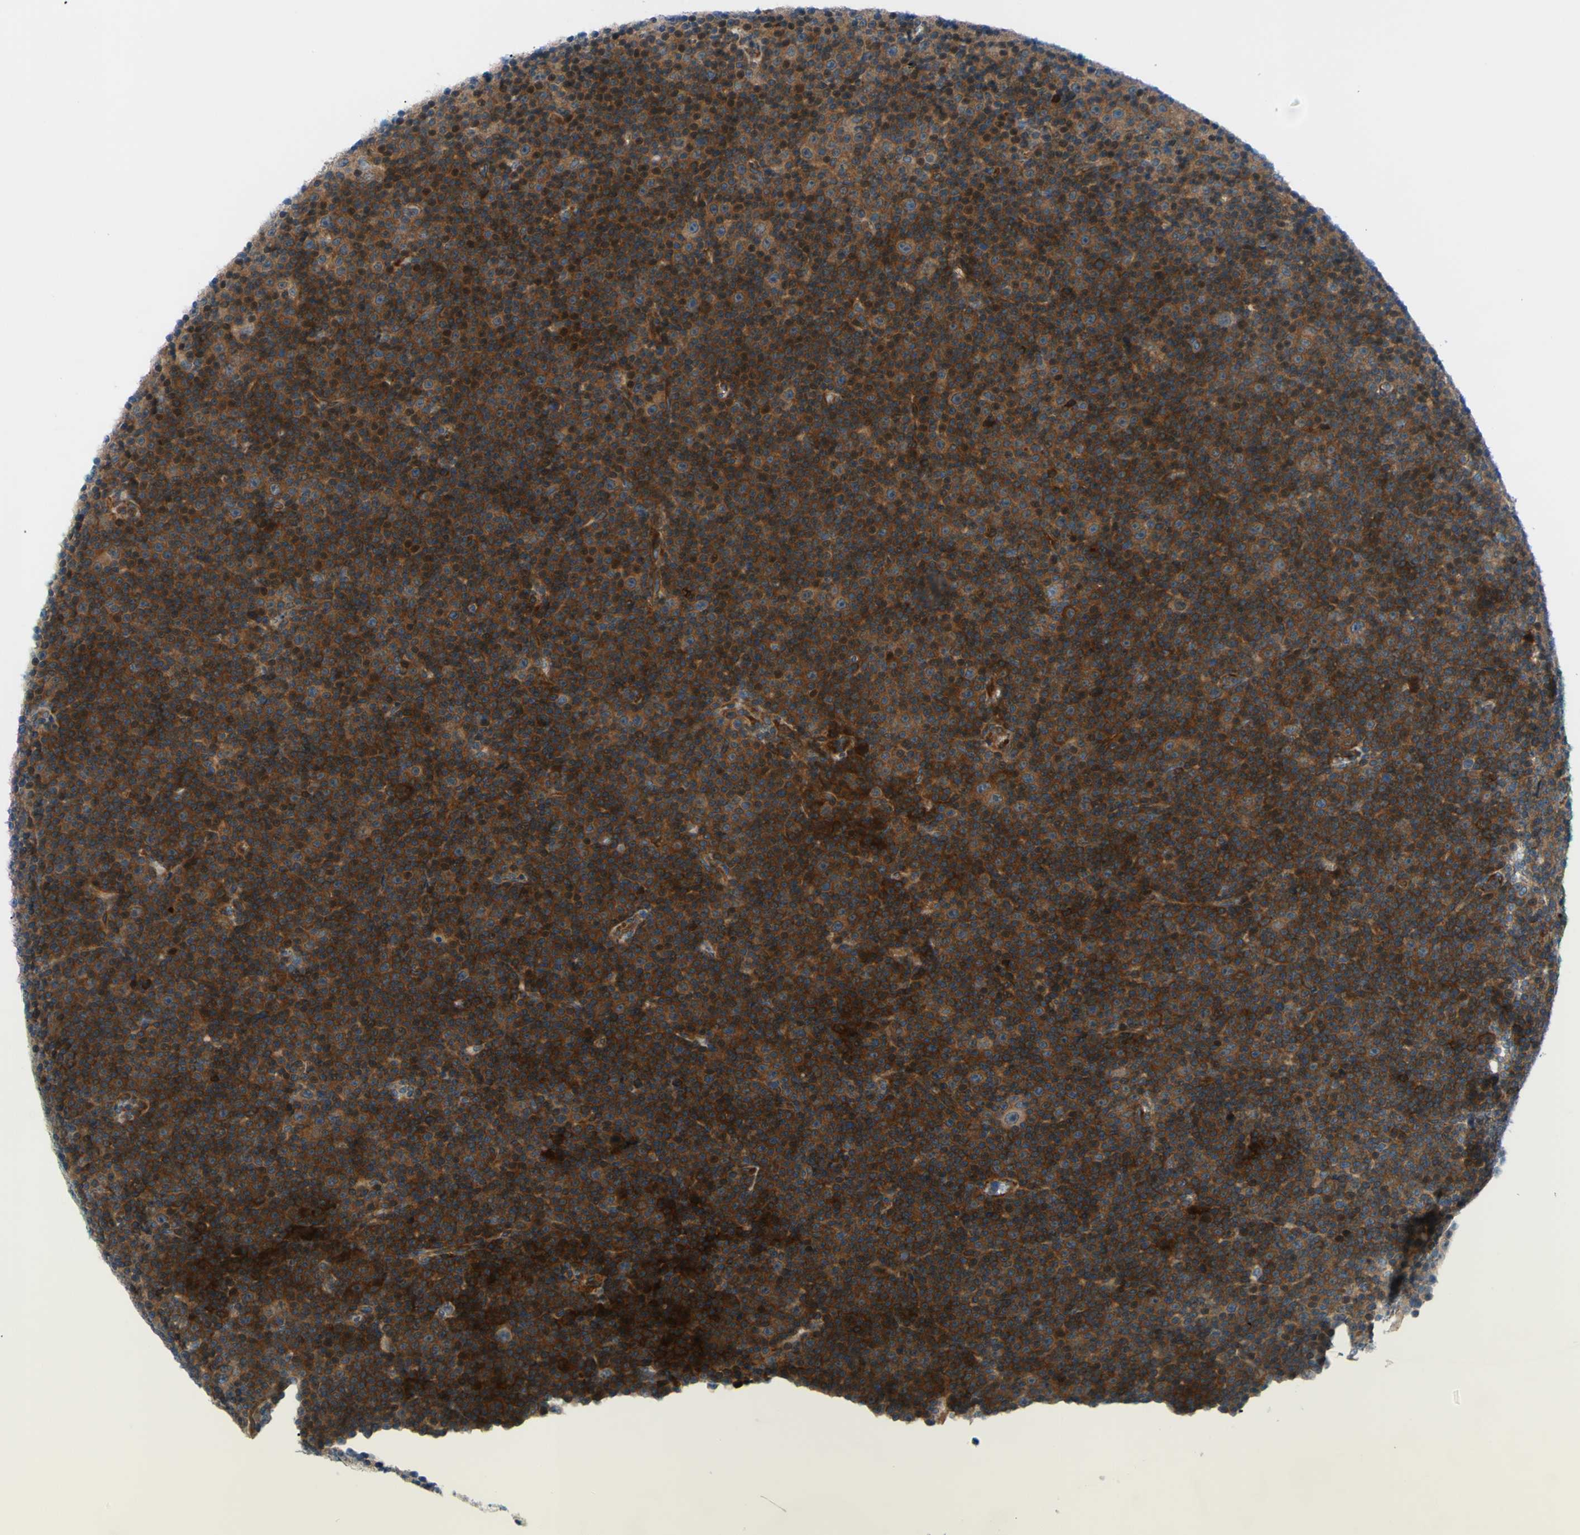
{"staining": {"intensity": "strong", "quantity": ">75%", "location": "cytoplasmic/membranous,nuclear"}, "tissue": "lymphoma", "cell_type": "Tumor cells", "image_type": "cancer", "snomed": [{"axis": "morphology", "description": "Malignant lymphoma, non-Hodgkin's type, Low grade"}, {"axis": "topography", "description": "Lymph node"}], "caption": "Human malignant lymphoma, non-Hodgkin's type (low-grade) stained with a brown dye reveals strong cytoplasmic/membranous and nuclear positive staining in about >75% of tumor cells.", "gene": "PAK2", "patient": {"sex": "female", "age": 67}}